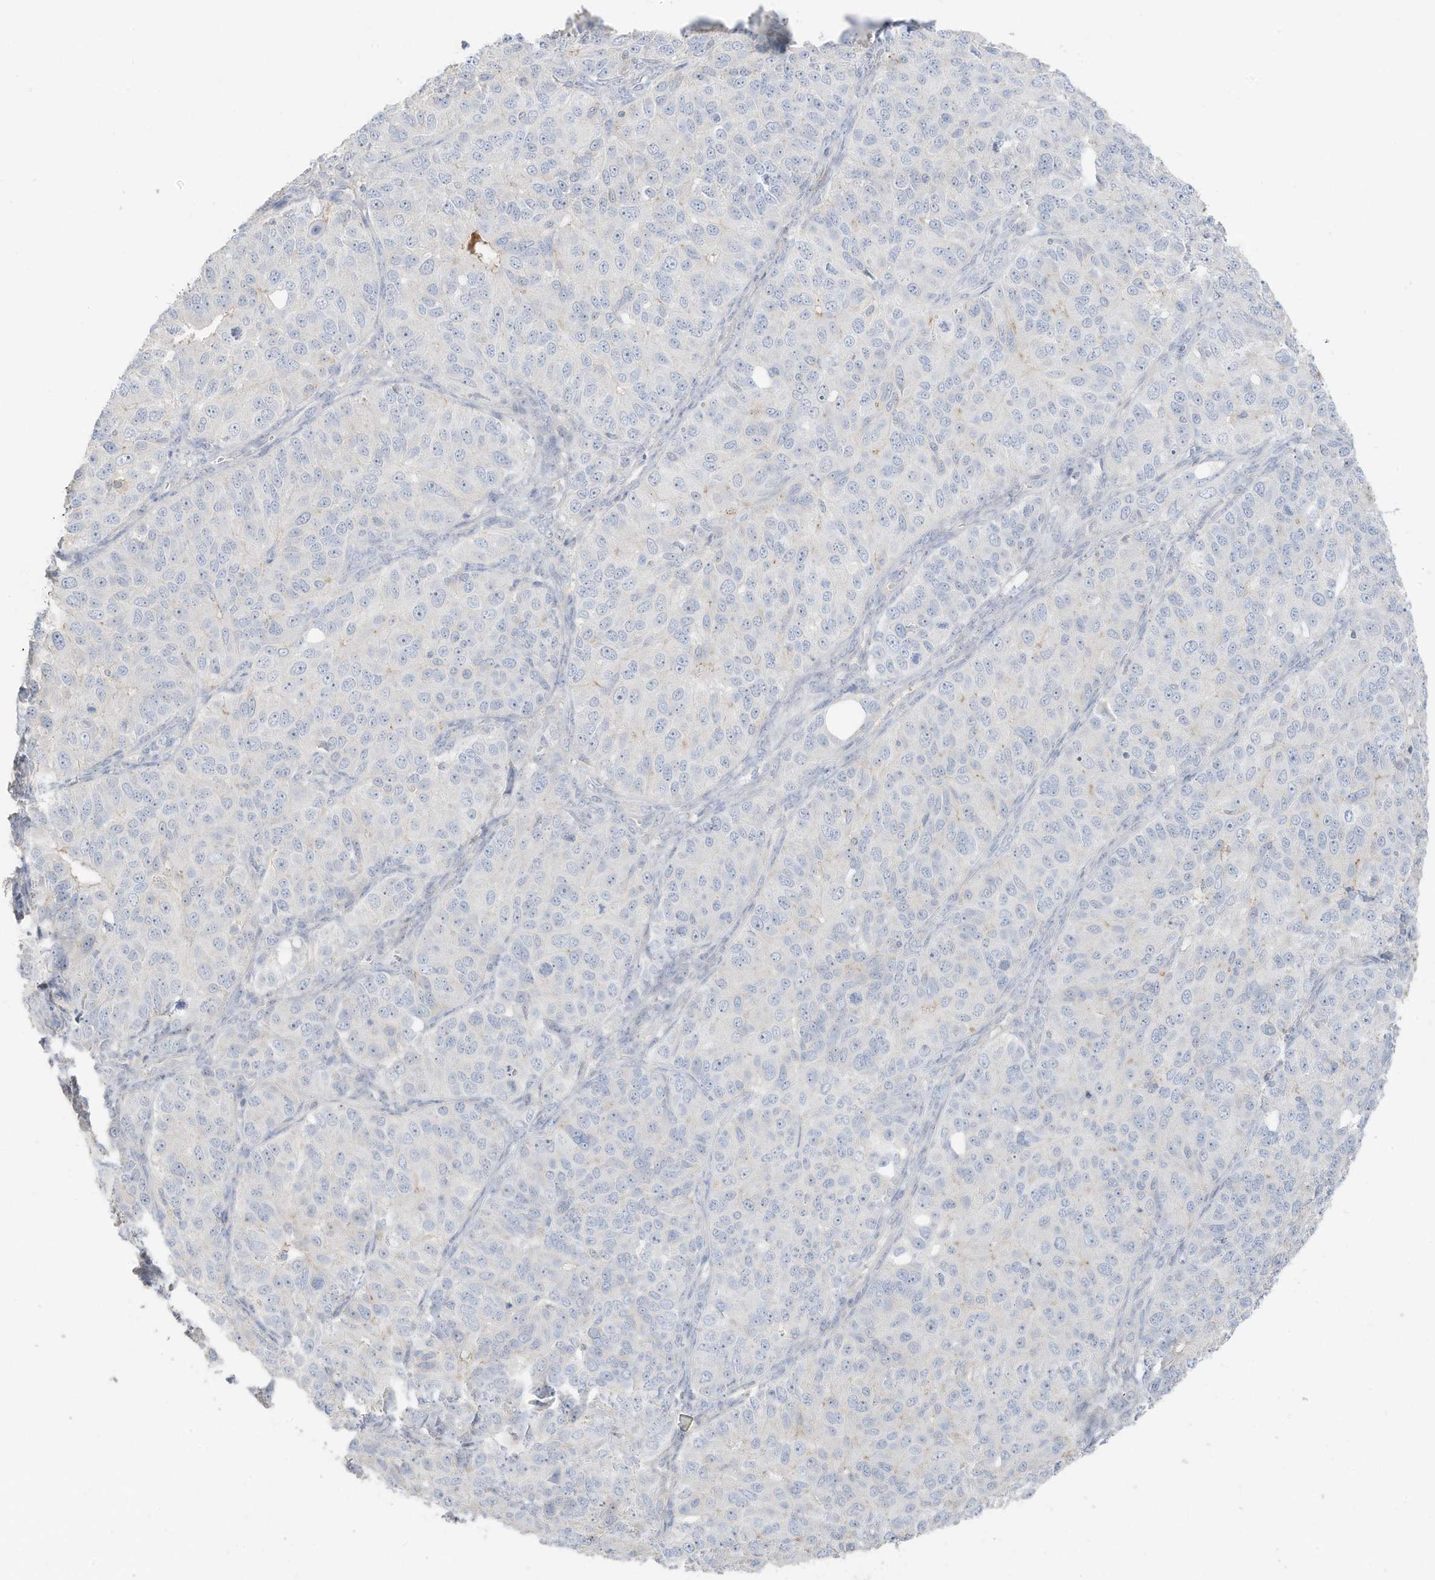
{"staining": {"intensity": "negative", "quantity": "none", "location": "none"}, "tissue": "ovarian cancer", "cell_type": "Tumor cells", "image_type": "cancer", "snomed": [{"axis": "morphology", "description": "Carcinoma, endometroid"}, {"axis": "topography", "description": "Ovary"}], "caption": "The image demonstrates no significant staining in tumor cells of ovarian cancer.", "gene": "ZBTB41", "patient": {"sex": "female", "age": 51}}